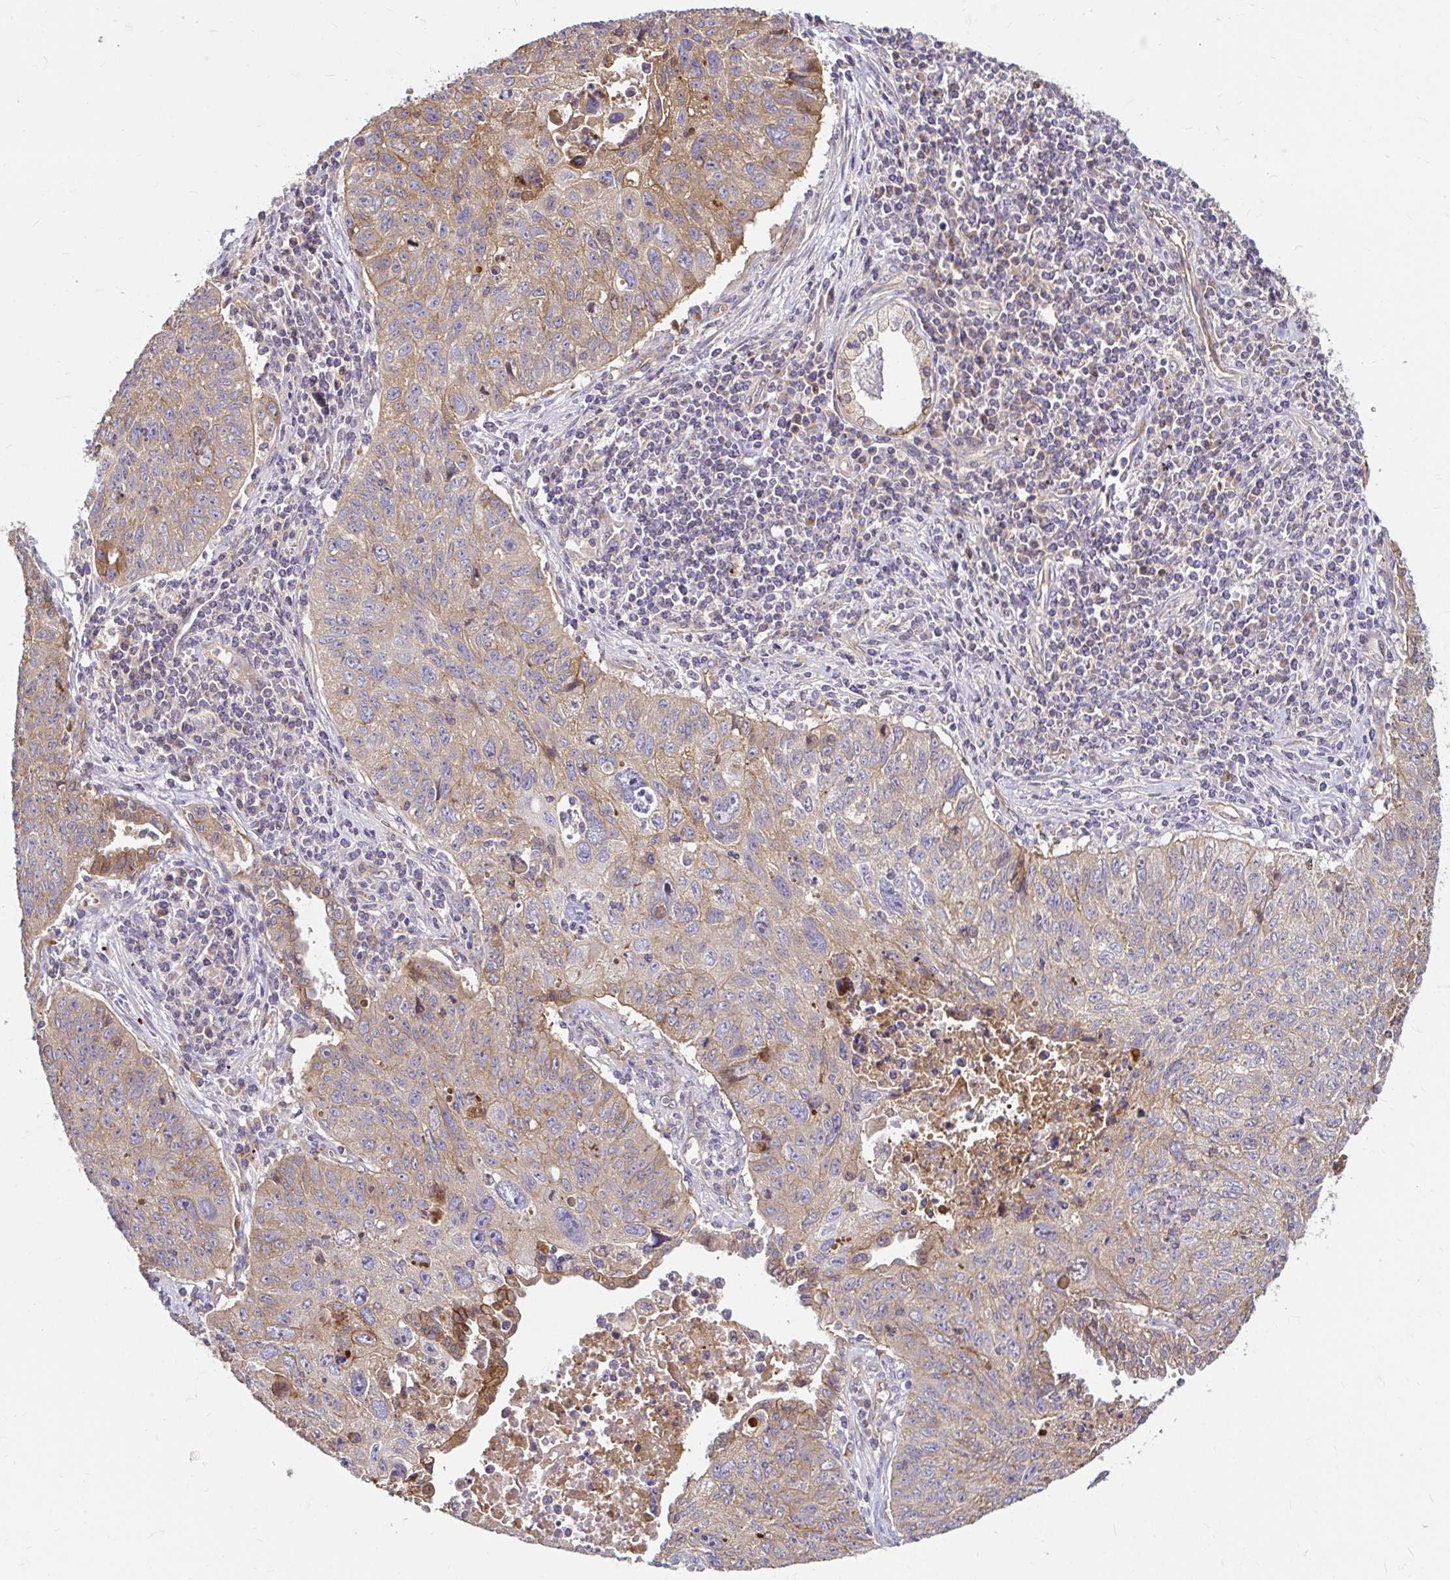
{"staining": {"intensity": "weak", "quantity": "25%-75%", "location": "cytoplasmic/membranous"}, "tissue": "lung cancer", "cell_type": "Tumor cells", "image_type": "cancer", "snomed": [{"axis": "morphology", "description": "Normal morphology"}, {"axis": "morphology", "description": "Aneuploidy"}, {"axis": "morphology", "description": "Squamous cell carcinoma, NOS"}, {"axis": "topography", "description": "Lymph node"}, {"axis": "topography", "description": "Lung"}], "caption": "Immunohistochemical staining of lung aneuploidy reveals low levels of weak cytoplasmic/membranous protein staining in approximately 25%-75% of tumor cells.", "gene": "ITGA2", "patient": {"sex": "female", "age": 76}}